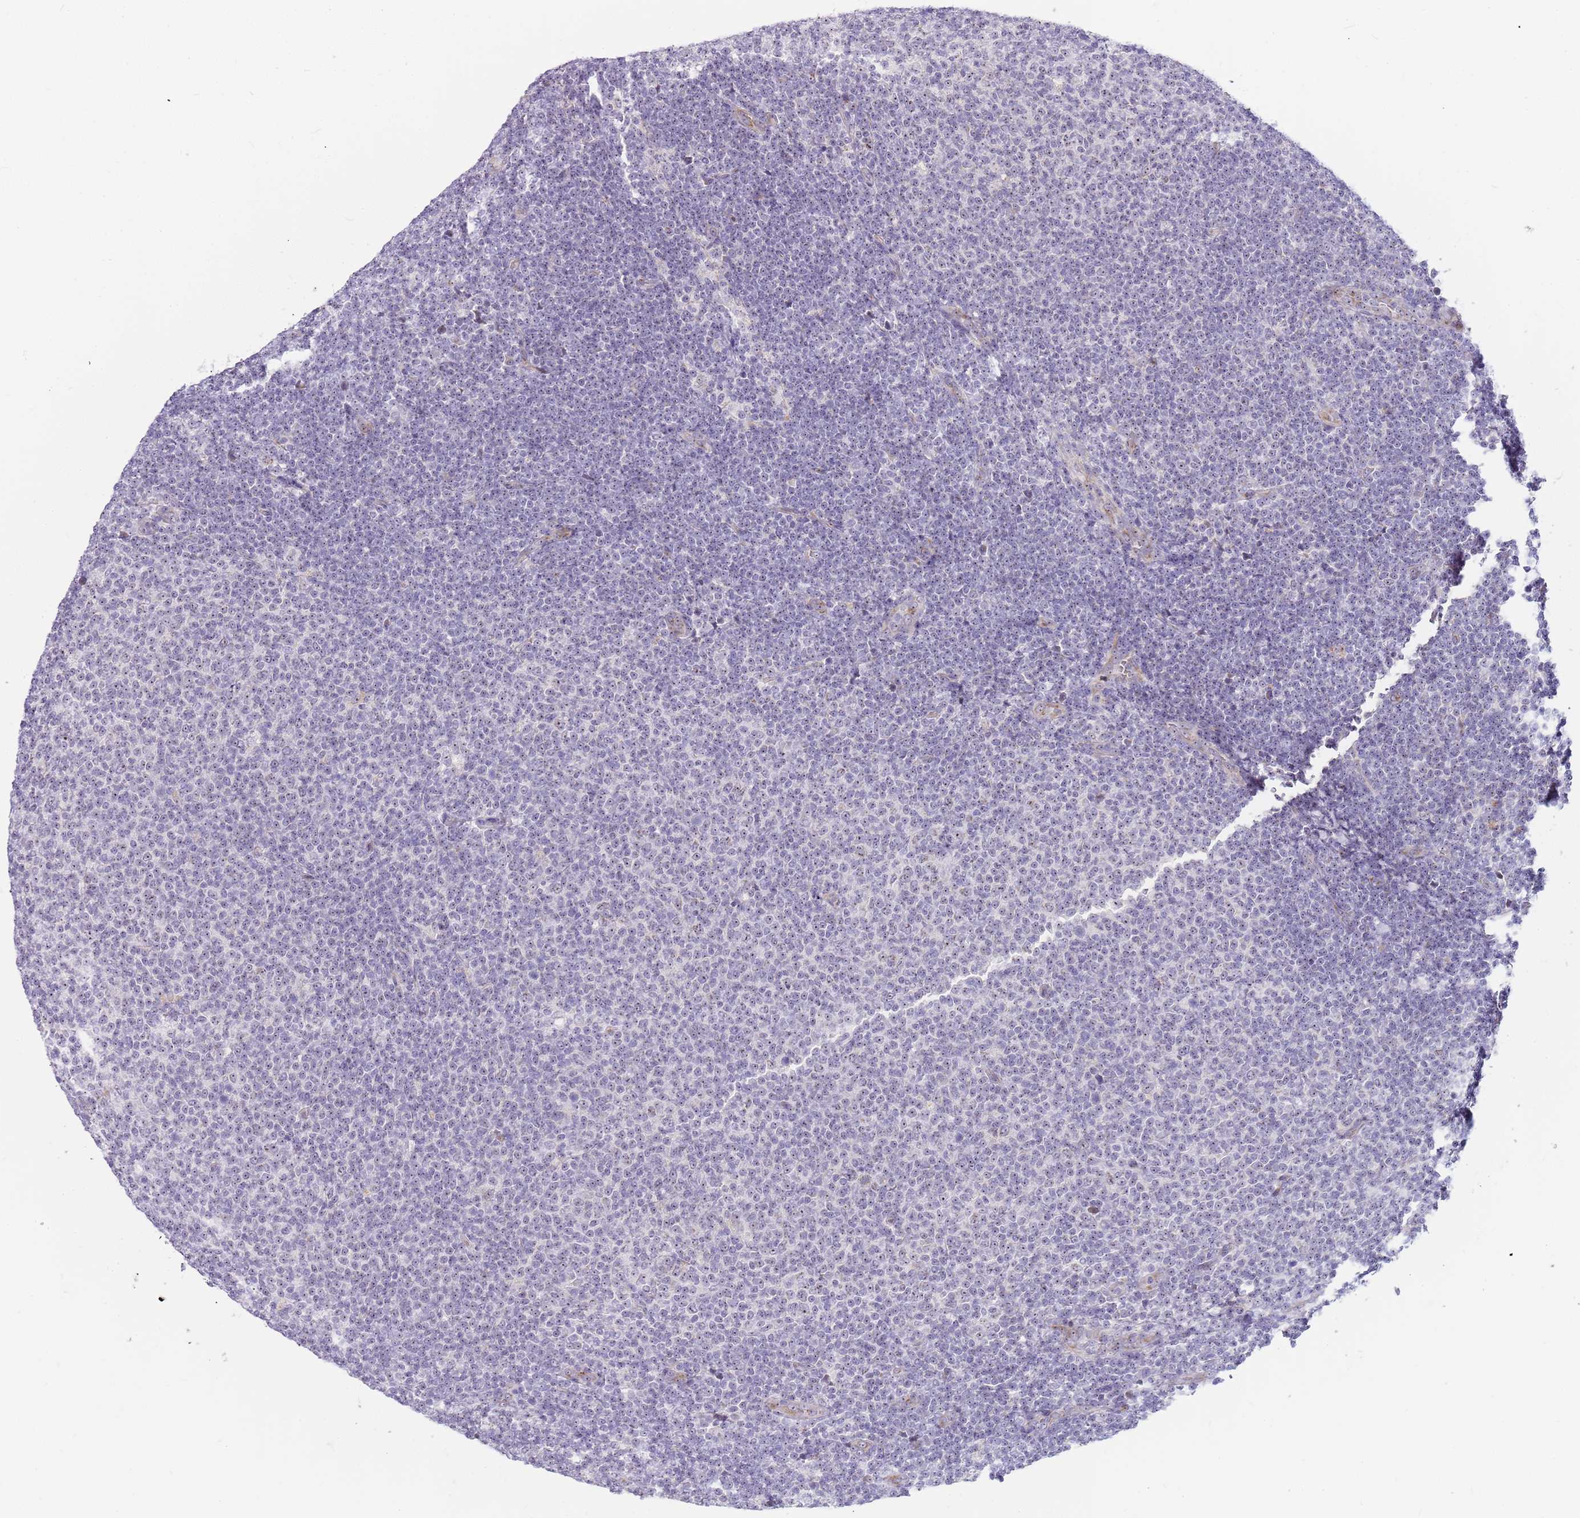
{"staining": {"intensity": "negative", "quantity": "none", "location": "none"}, "tissue": "lymphoma", "cell_type": "Tumor cells", "image_type": "cancer", "snomed": [{"axis": "morphology", "description": "Malignant lymphoma, non-Hodgkin's type, Low grade"}, {"axis": "topography", "description": "Lymph node"}], "caption": "Immunohistochemical staining of lymphoma displays no significant positivity in tumor cells. (DAB (3,3'-diaminobenzidine) immunohistochemistry (IHC) with hematoxylin counter stain).", "gene": "DNAJA3", "patient": {"sex": "male", "age": 66}}